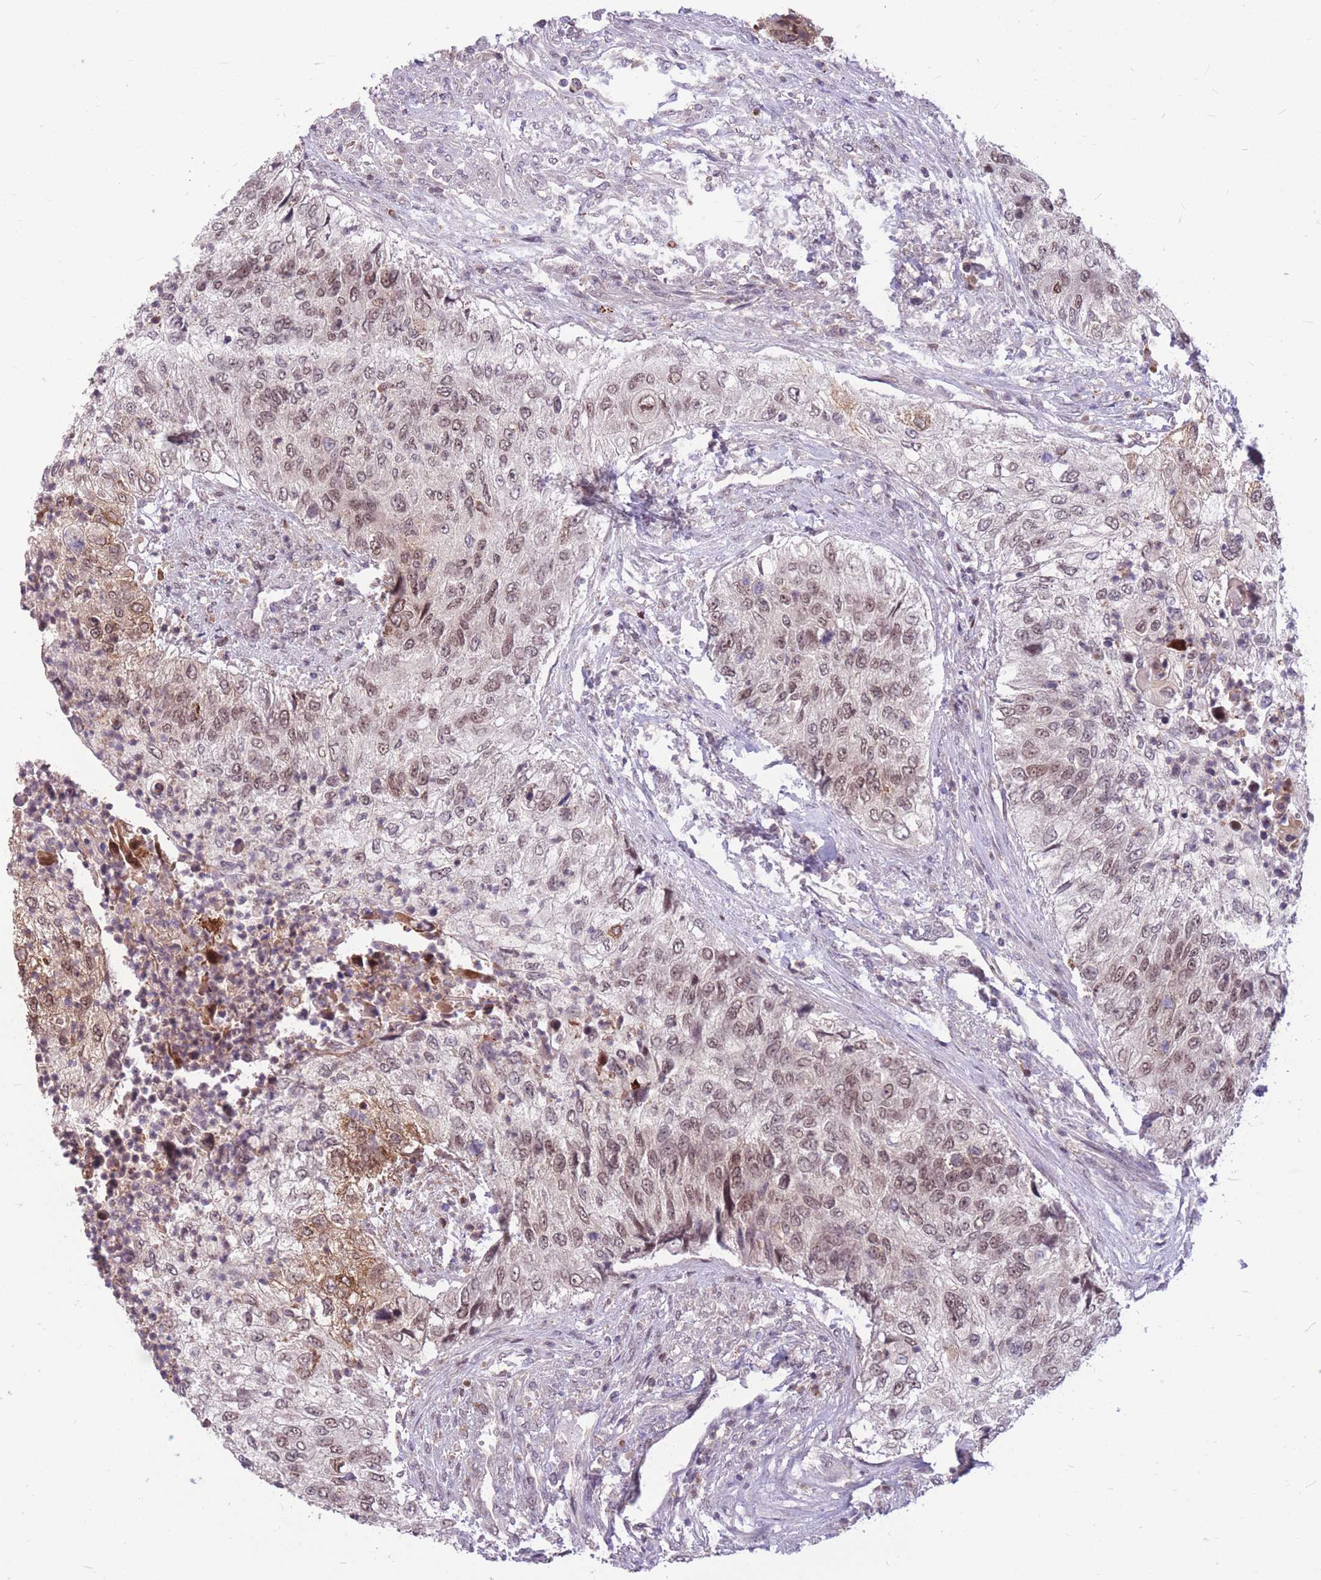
{"staining": {"intensity": "moderate", "quantity": ">75%", "location": "cytoplasmic/membranous,nuclear"}, "tissue": "urothelial cancer", "cell_type": "Tumor cells", "image_type": "cancer", "snomed": [{"axis": "morphology", "description": "Urothelial carcinoma, High grade"}, {"axis": "topography", "description": "Urinary bladder"}], "caption": "High-grade urothelial carcinoma stained with IHC displays moderate cytoplasmic/membranous and nuclear expression in about >75% of tumor cells. Using DAB (brown) and hematoxylin (blue) stains, captured at high magnification using brightfield microscopy.", "gene": "TCF20", "patient": {"sex": "female", "age": 60}}